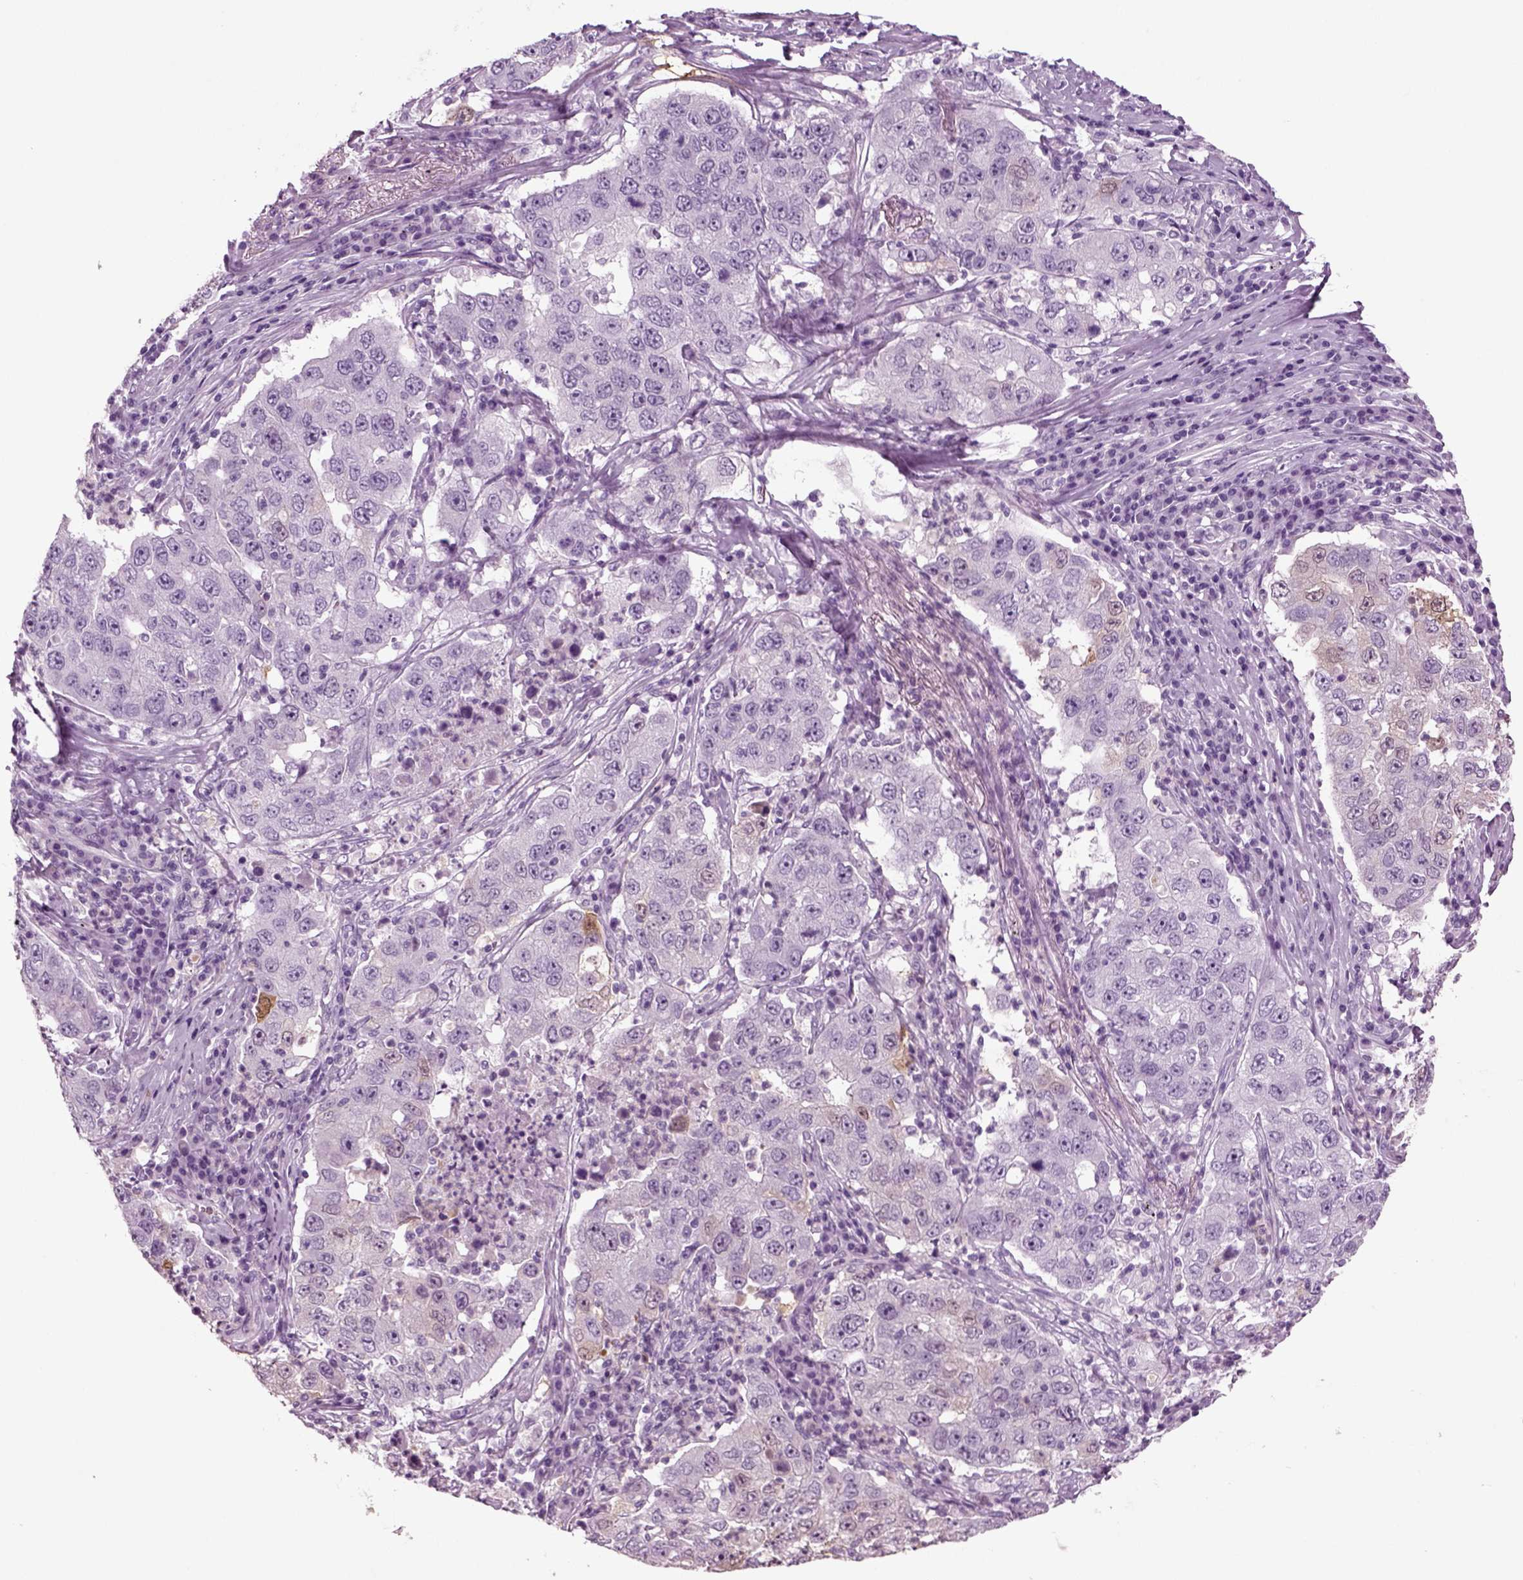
{"staining": {"intensity": "weak", "quantity": "<25%", "location": "cytoplasmic/membranous"}, "tissue": "lung cancer", "cell_type": "Tumor cells", "image_type": "cancer", "snomed": [{"axis": "morphology", "description": "Adenocarcinoma, NOS"}, {"axis": "topography", "description": "Lung"}], "caption": "Human lung adenocarcinoma stained for a protein using immunohistochemistry displays no positivity in tumor cells.", "gene": "CRABP1", "patient": {"sex": "male", "age": 73}}